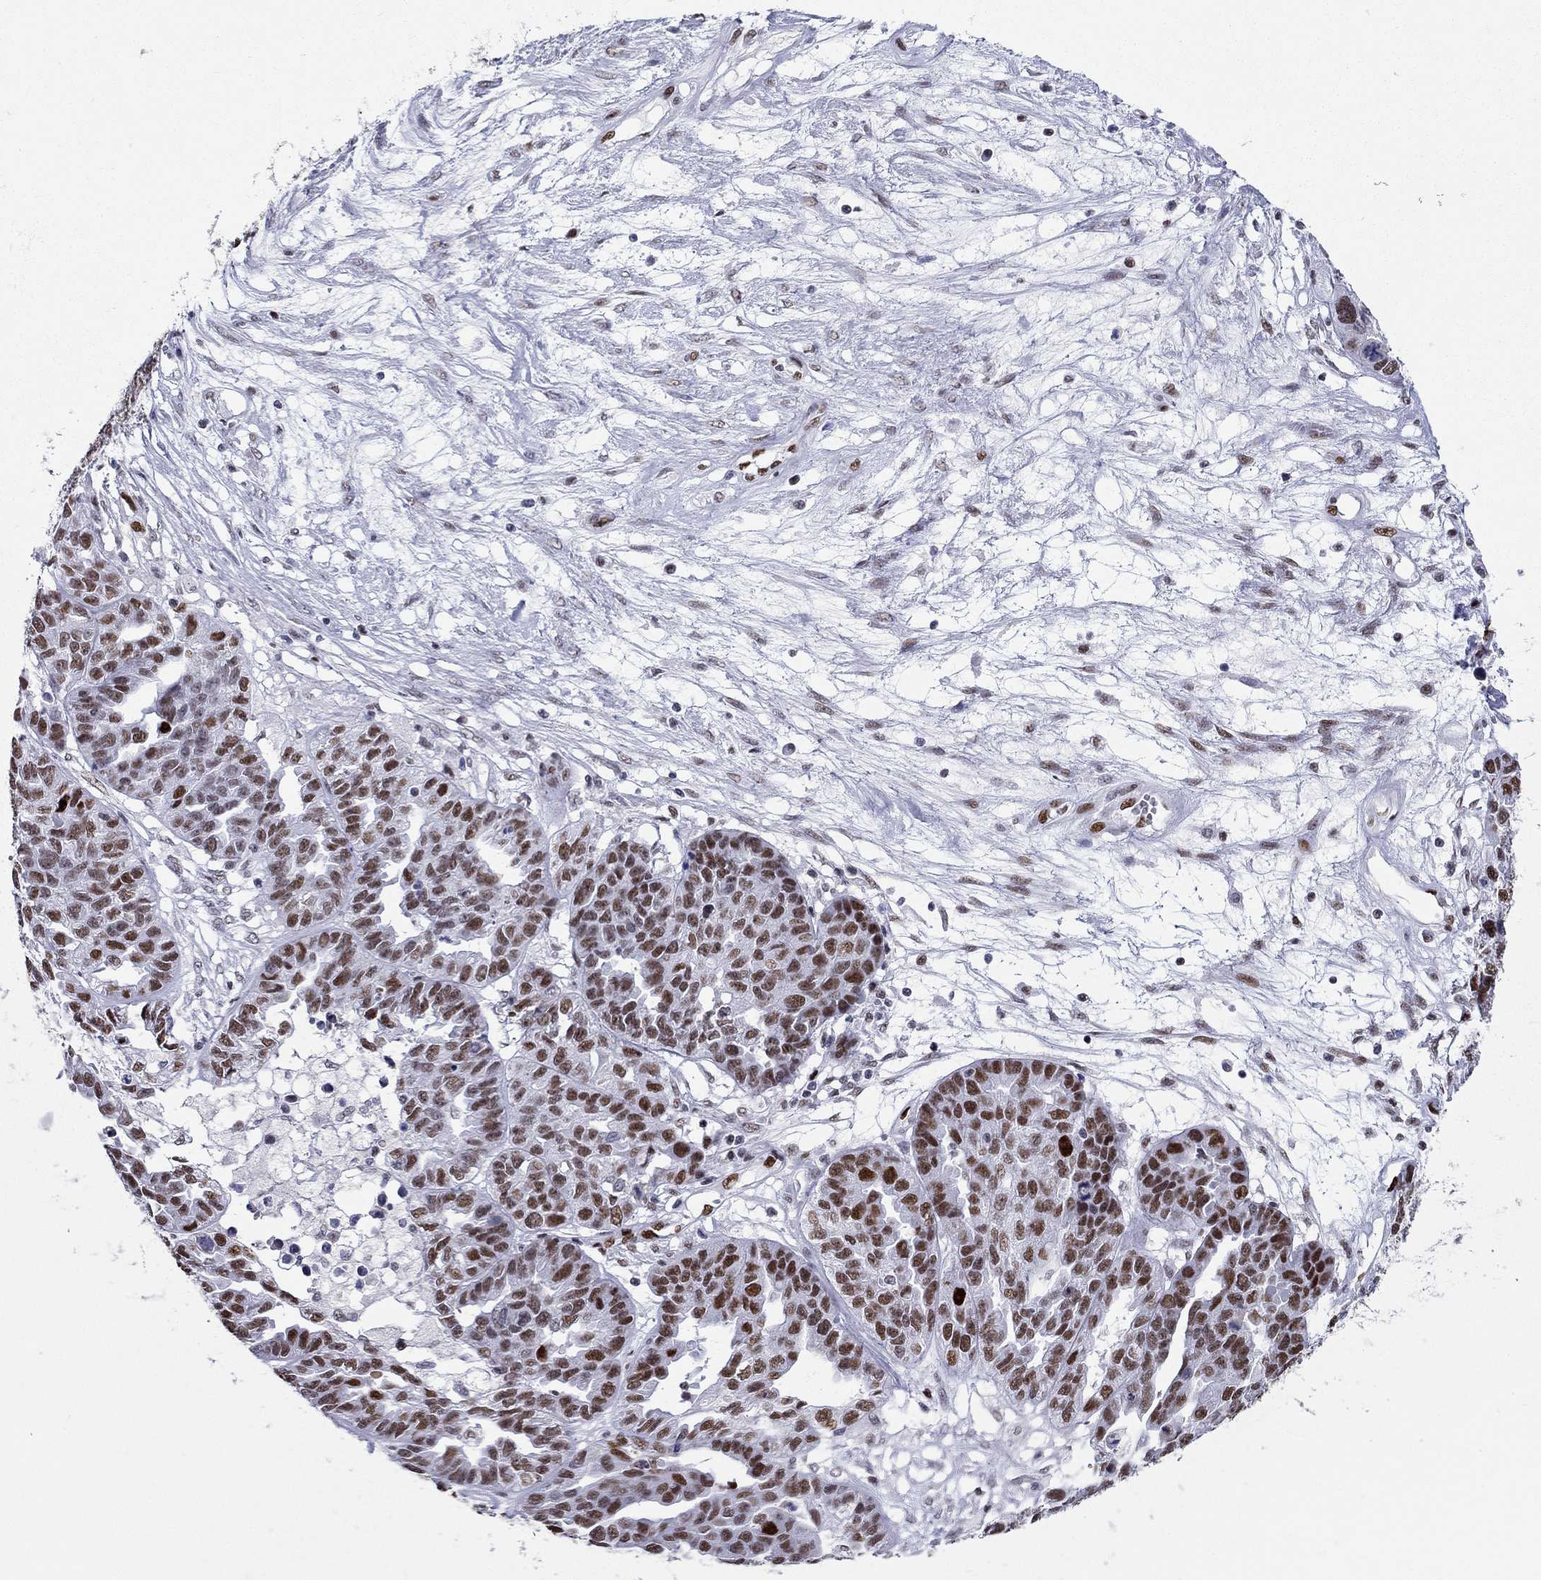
{"staining": {"intensity": "strong", "quantity": ">75%", "location": "nuclear"}, "tissue": "ovarian cancer", "cell_type": "Tumor cells", "image_type": "cancer", "snomed": [{"axis": "morphology", "description": "Cystadenocarcinoma, serous, NOS"}, {"axis": "topography", "description": "Ovary"}], "caption": "Ovarian cancer (serous cystadenocarcinoma) was stained to show a protein in brown. There is high levels of strong nuclear staining in about >75% of tumor cells. Using DAB (3,3'-diaminobenzidine) (brown) and hematoxylin (blue) stains, captured at high magnification using brightfield microscopy.", "gene": "PPM1G", "patient": {"sex": "female", "age": 87}}